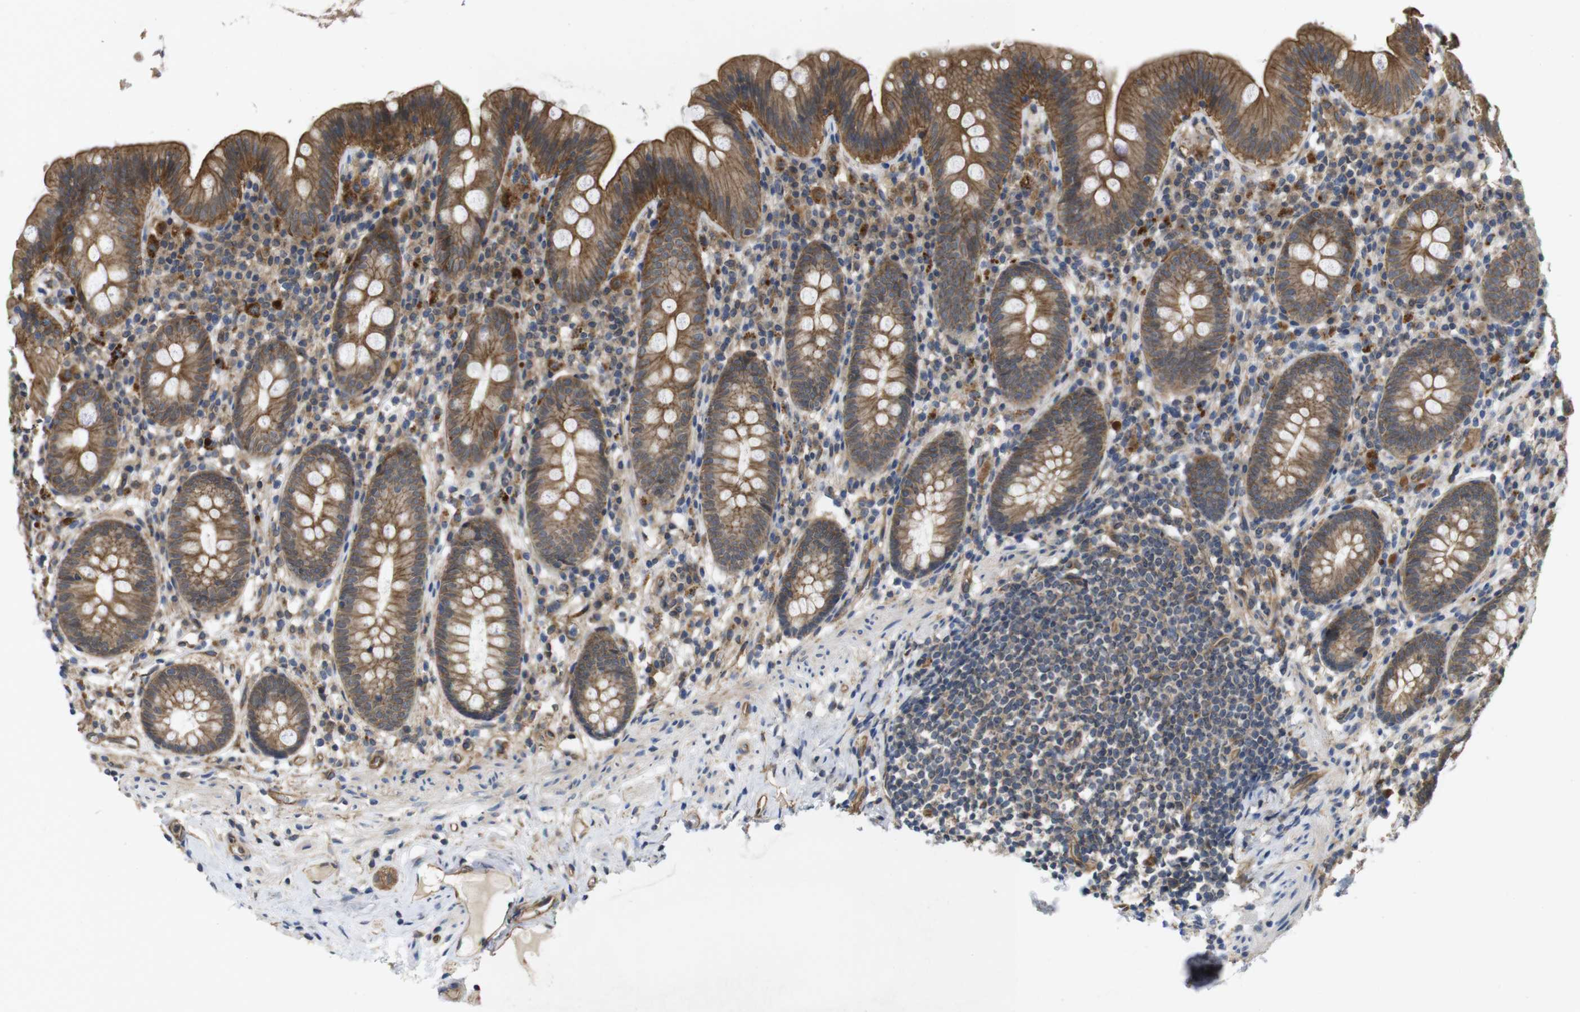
{"staining": {"intensity": "moderate", "quantity": ">75%", "location": "cytoplasmic/membranous"}, "tissue": "appendix", "cell_type": "Glandular cells", "image_type": "normal", "snomed": [{"axis": "morphology", "description": "Normal tissue, NOS"}, {"axis": "topography", "description": "Appendix"}], "caption": "A brown stain labels moderate cytoplasmic/membranous staining of a protein in glandular cells of normal human appendix. The staining was performed using DAB (3,3'-diaminobenzidine) to visualize the protein expression in brown, while the nuclei were stained in blue with hematoxylin (Magnification: 20x).", "gene": "ZDHHC5", "patient": {"sex": "male", "age": 52}}